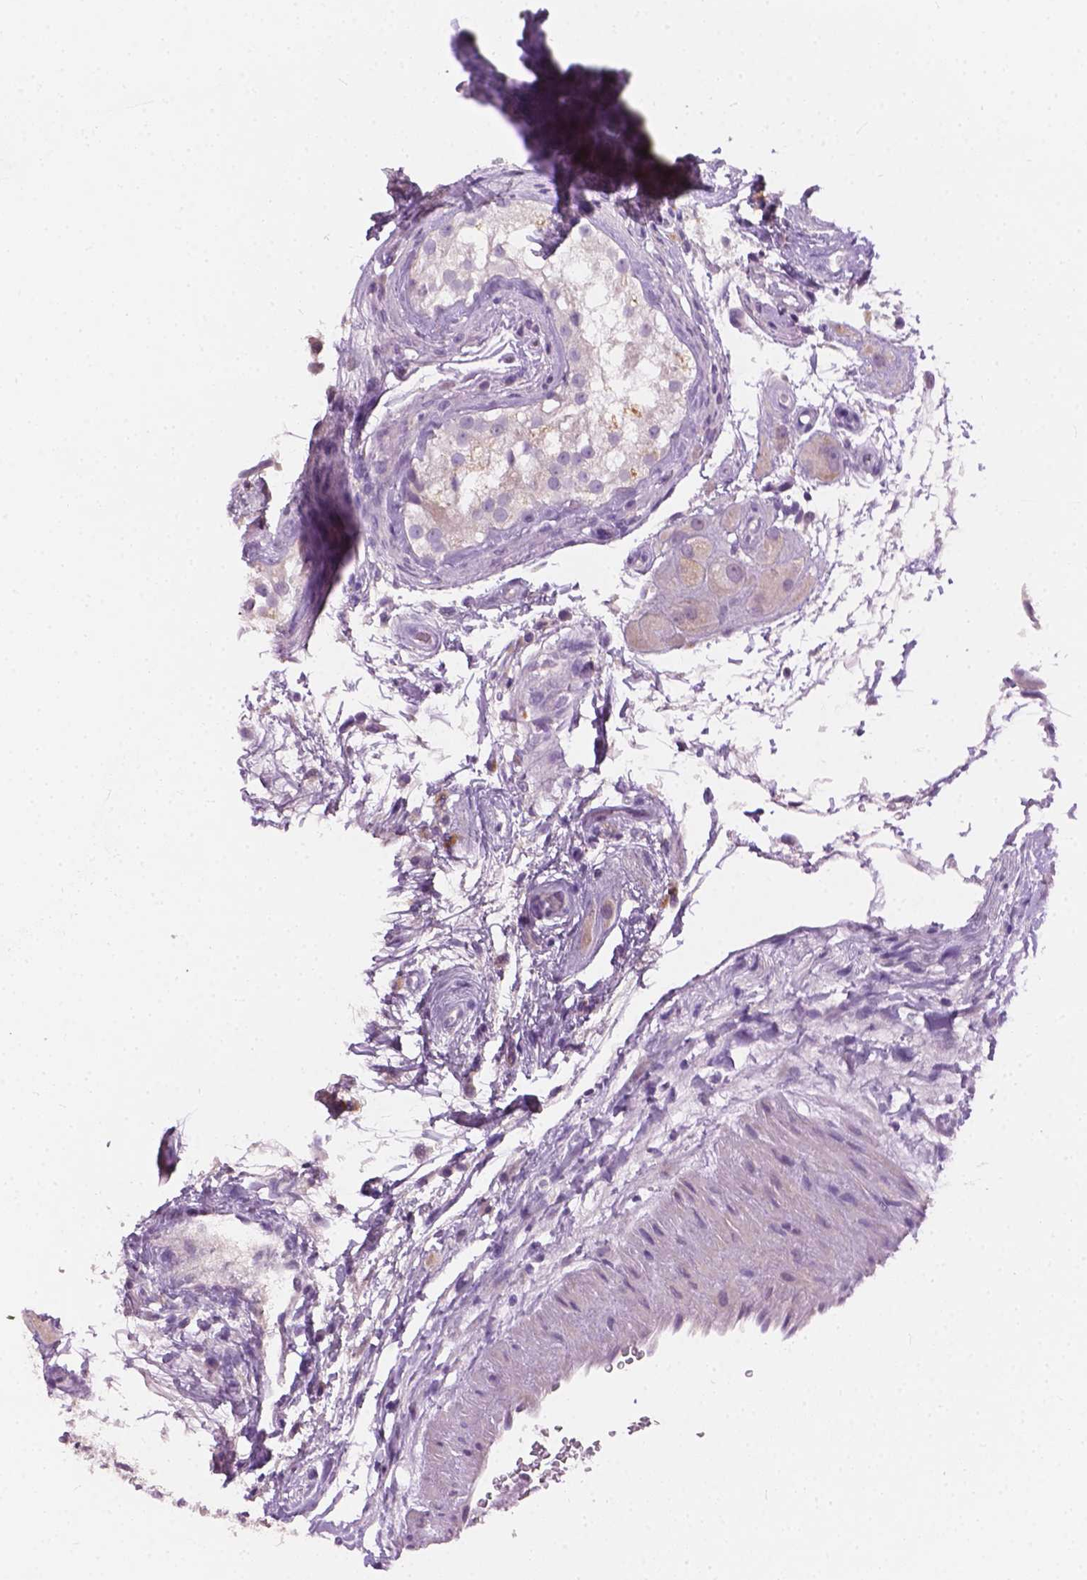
{"staining": {"intensity": "weak", "quantity": "<25%", "location": "cytoplasmic/membranous"}, "tissue": "testis cancer", "cell_type": "Tumor cells", "image_type": "cancer", "snomed": [{"axis": "morphology", "description": "Seminoma, NOS"}, {"axis": "morphology", "description": "Carcinoma, Embryonal, NOS"}, {"axis": "topography", "description": "Testis"}], "caption": "Seminoma (testis) was stained to show a protein in brown. There is no significant expression in tumor cells.", "gene": "KRT17", "patient": {"sex": "male", "age": 41}}